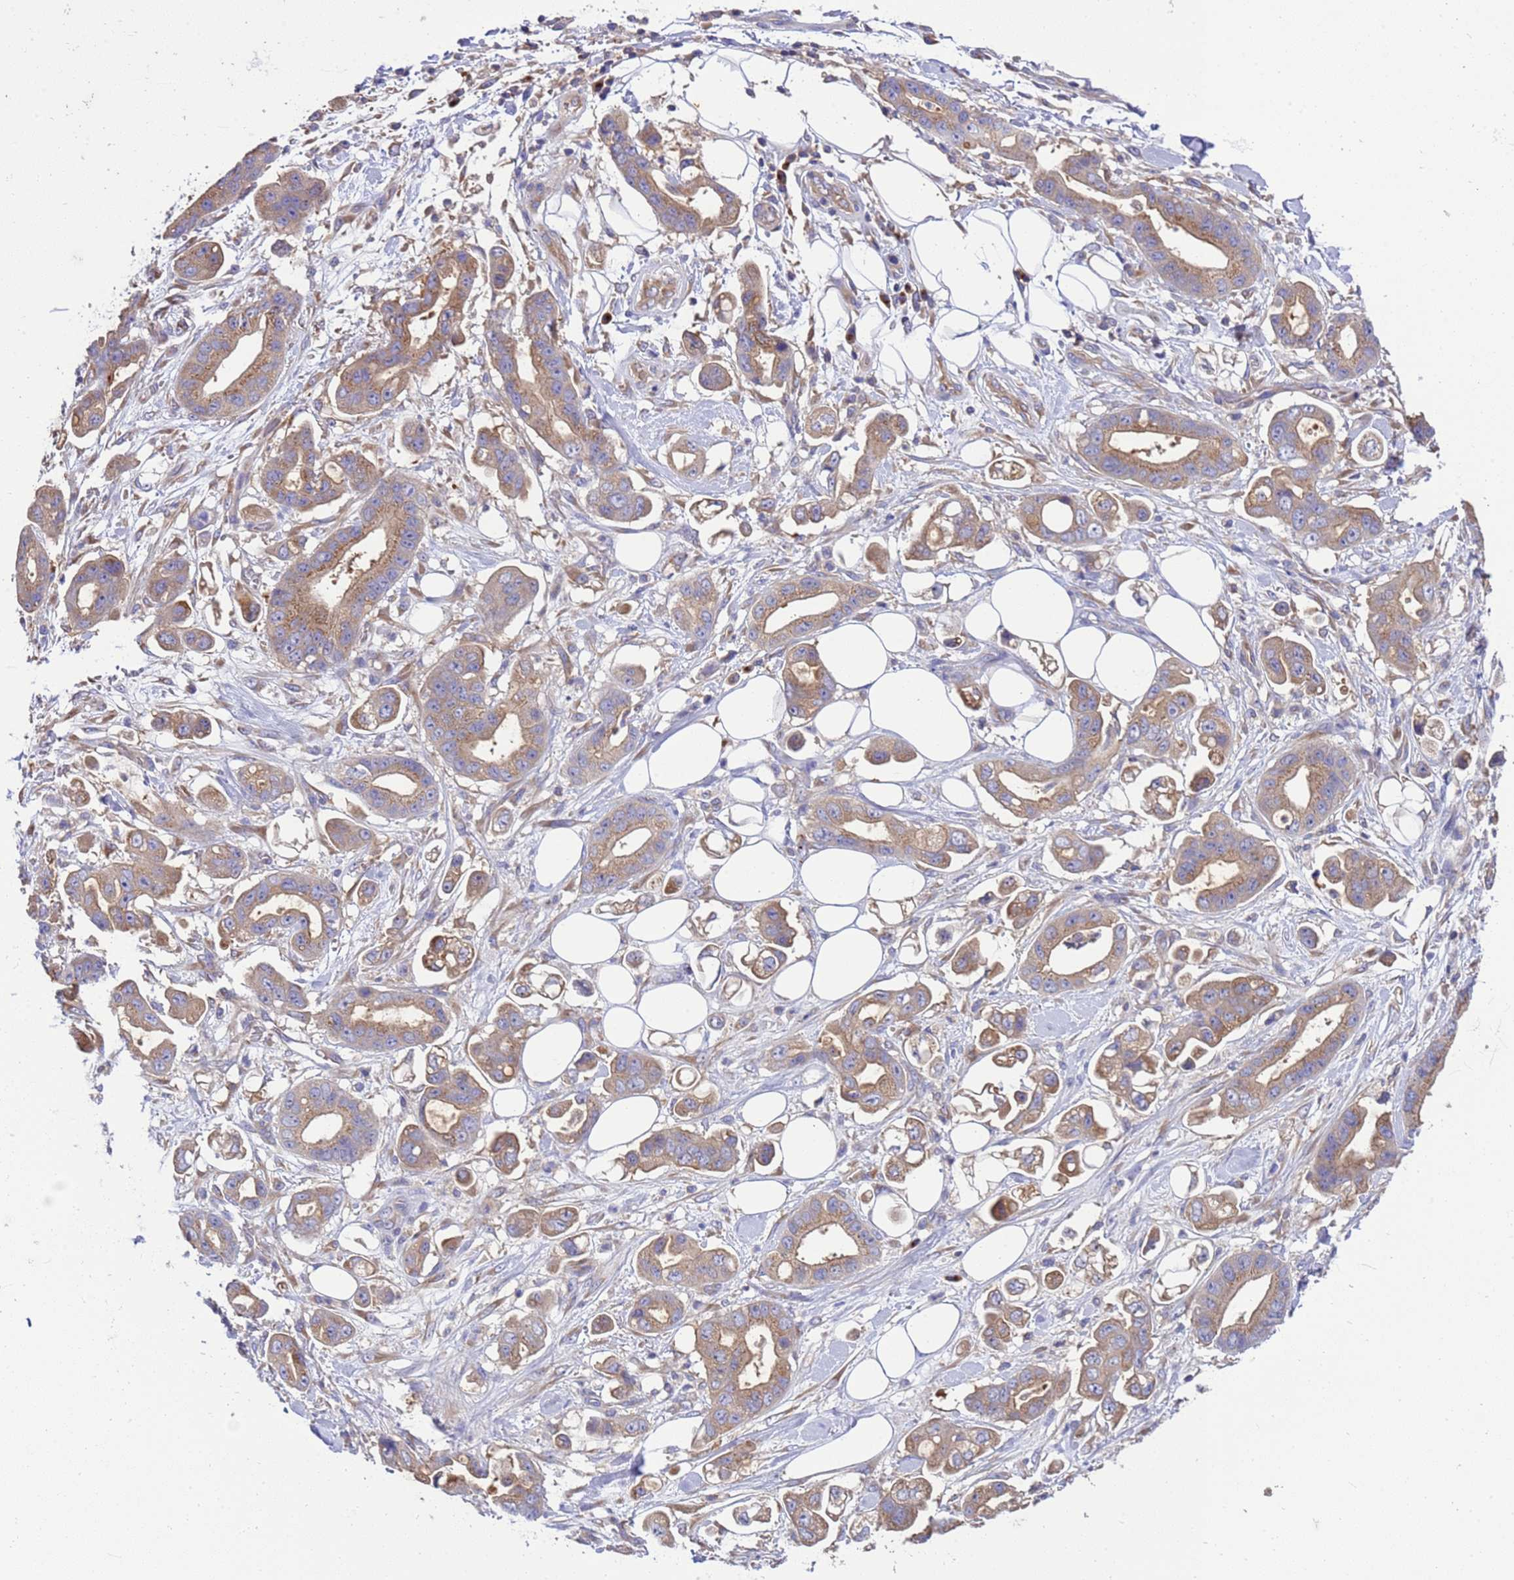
{"staining": {"intensity": "moderate", "quantity": ">75%", "location": "cytoplasmic/membranous"}, "tissue": "stomach cancer", "cell_type": "Tumor cells", "image_type": "cancer", "snomed": [{"axis": "morphology", "description": "Adenocarcinoma, NOS"}, {"axis": "topography", "description": "Stomach"}], "caption": "A micrograph of stomach cancer stained for a protein exhibits moderate cytoplasmic/membranous brown staining in tumor cells. The protein is shown in brown color, while the nuclei are stained blue.", "gene": "ANAPC1", "patient": {"sex": "male", "age": 62}}